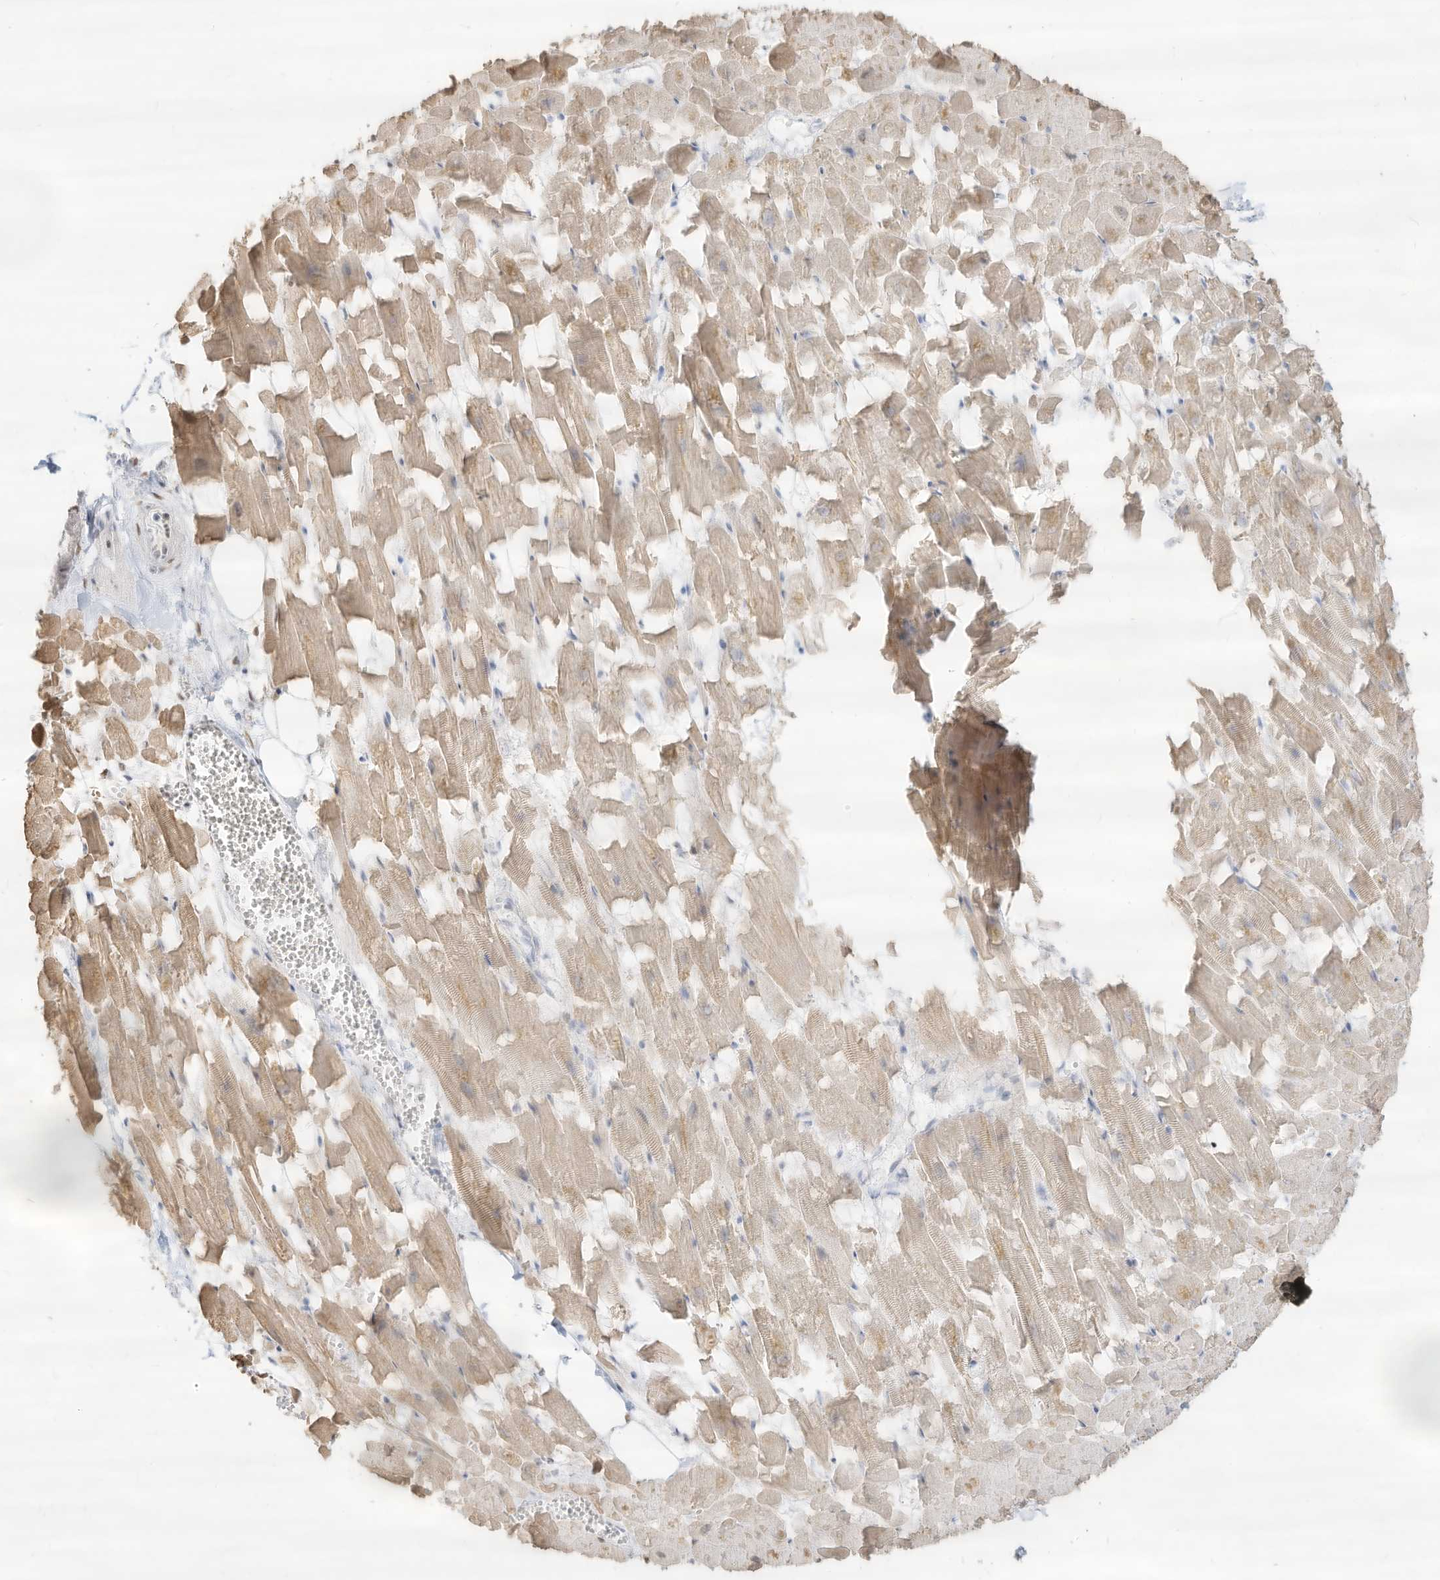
{"staining": {"intensity": "moderate", "quantity": "25%-75%", "location": "cytoplasmic/membranous,nuclear"}, "tissue": "heart muscle", "cell_type": "Cardiomyocytes", "image_type": "normal", "snomed": [{"axis": "morphology", "description": "Normal tissue, NOS"}, {"axis": "topography", "description": "Heart"}], "caption": "Protein analysis of normal heart muscle demonstrates moderate cytoplasmic/membranous,nuclear expression in approximately 25%-75% of cardiomyocytes. (DAB (3,3'-diaminobenzidine) IHC, brown staining for protein, blue staining for nuclei).", "gene": "NHSL1", "patient": {"sex": "female", "age": 64}}